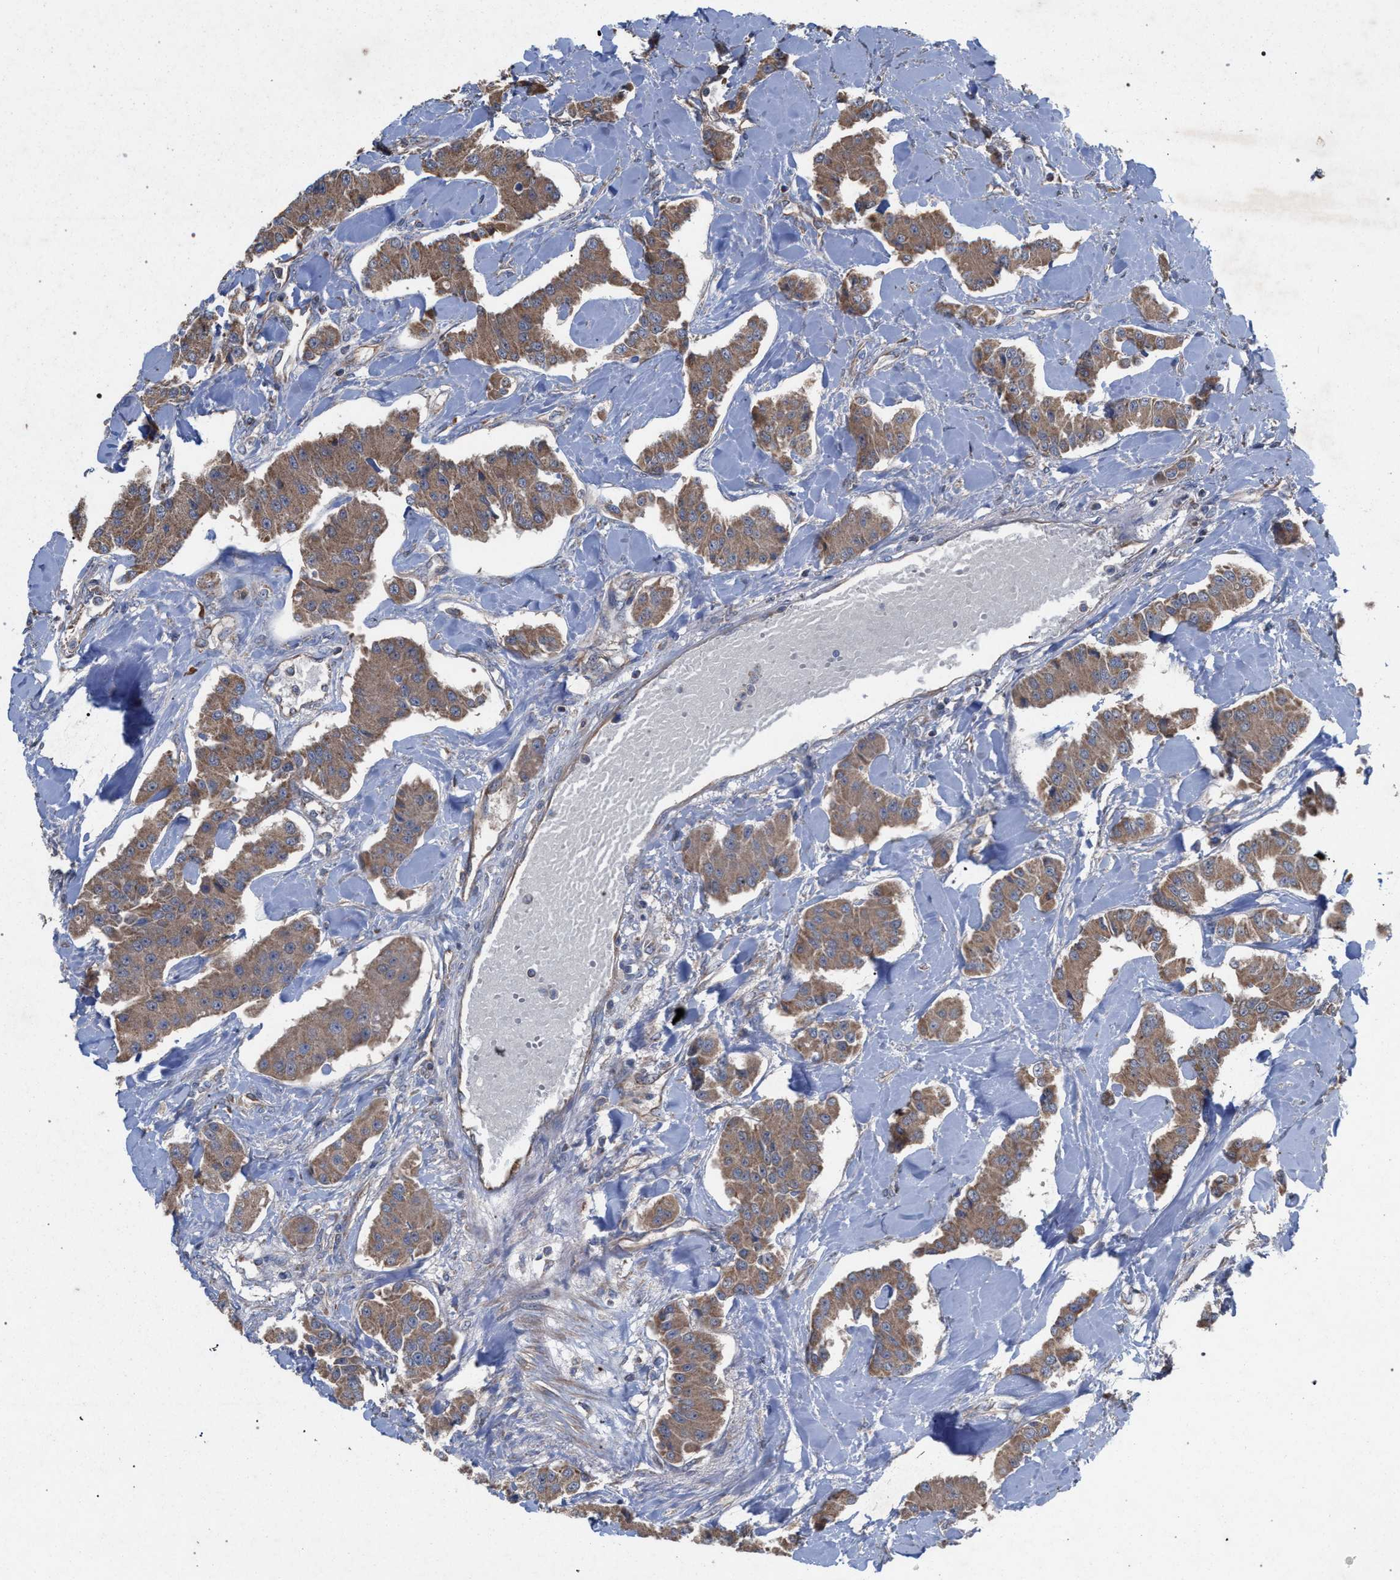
{"staining": {"intensity": "moderate", "quantity": ">75%", "location": "cytoplasmic/membranous"}, "tissue": "carcinoid", "cell_type": "Tumor cells", "image_type": "cancer", "snomed": [{"axis": "morphology", "description": "Carcinoid, malignant, NOS"}, {"axis": "topography", "description": "Pancreas"}], "caption": "Moderate cytoplasmic/membranous expression for a protein is appreciated in approximately >75% of tumor cells of carcinoid using immunohistochemistry.", "gene": "BCL2L12", "patient": {"sex": "male", "age": 41}}